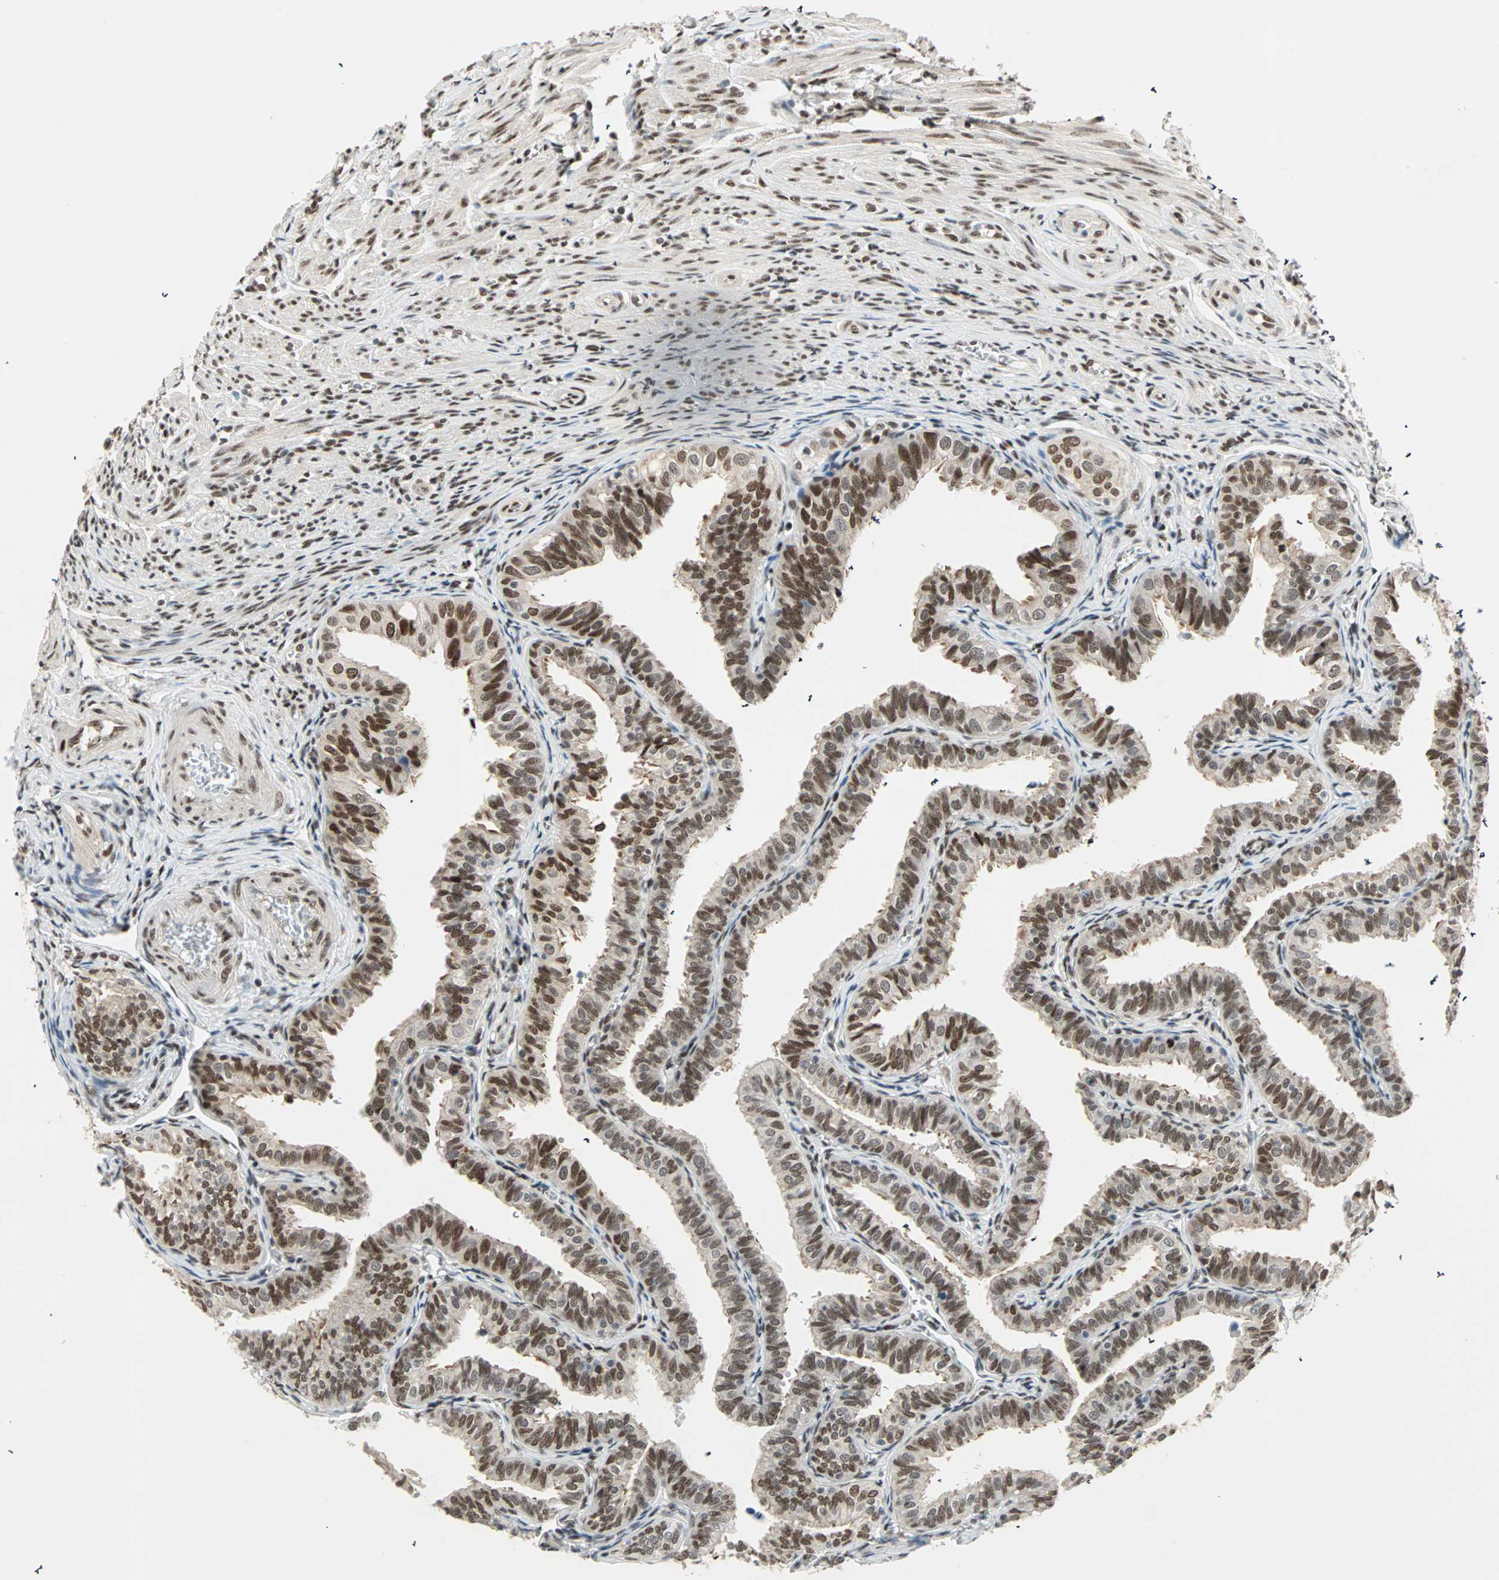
{"staining": {"intensity": "strong", "quantity": ">75%", "location": "nuclear"}, "tissue": "fallopian tube", "cell_type": "Glandular cells", "image_type": "normal", "snomed": [{"axis": "morphology", "description": "Normal tissue, NOS"}, {"axis": "topography", "description": "Fallopian tube"}], "caption": "Protein analysis of unremarkable fallopian tube displays strong nuclear positivity in approximately >75% of glandular cells.", "gene": "BLM", "patient": {"sex": "female", "age": 46}}